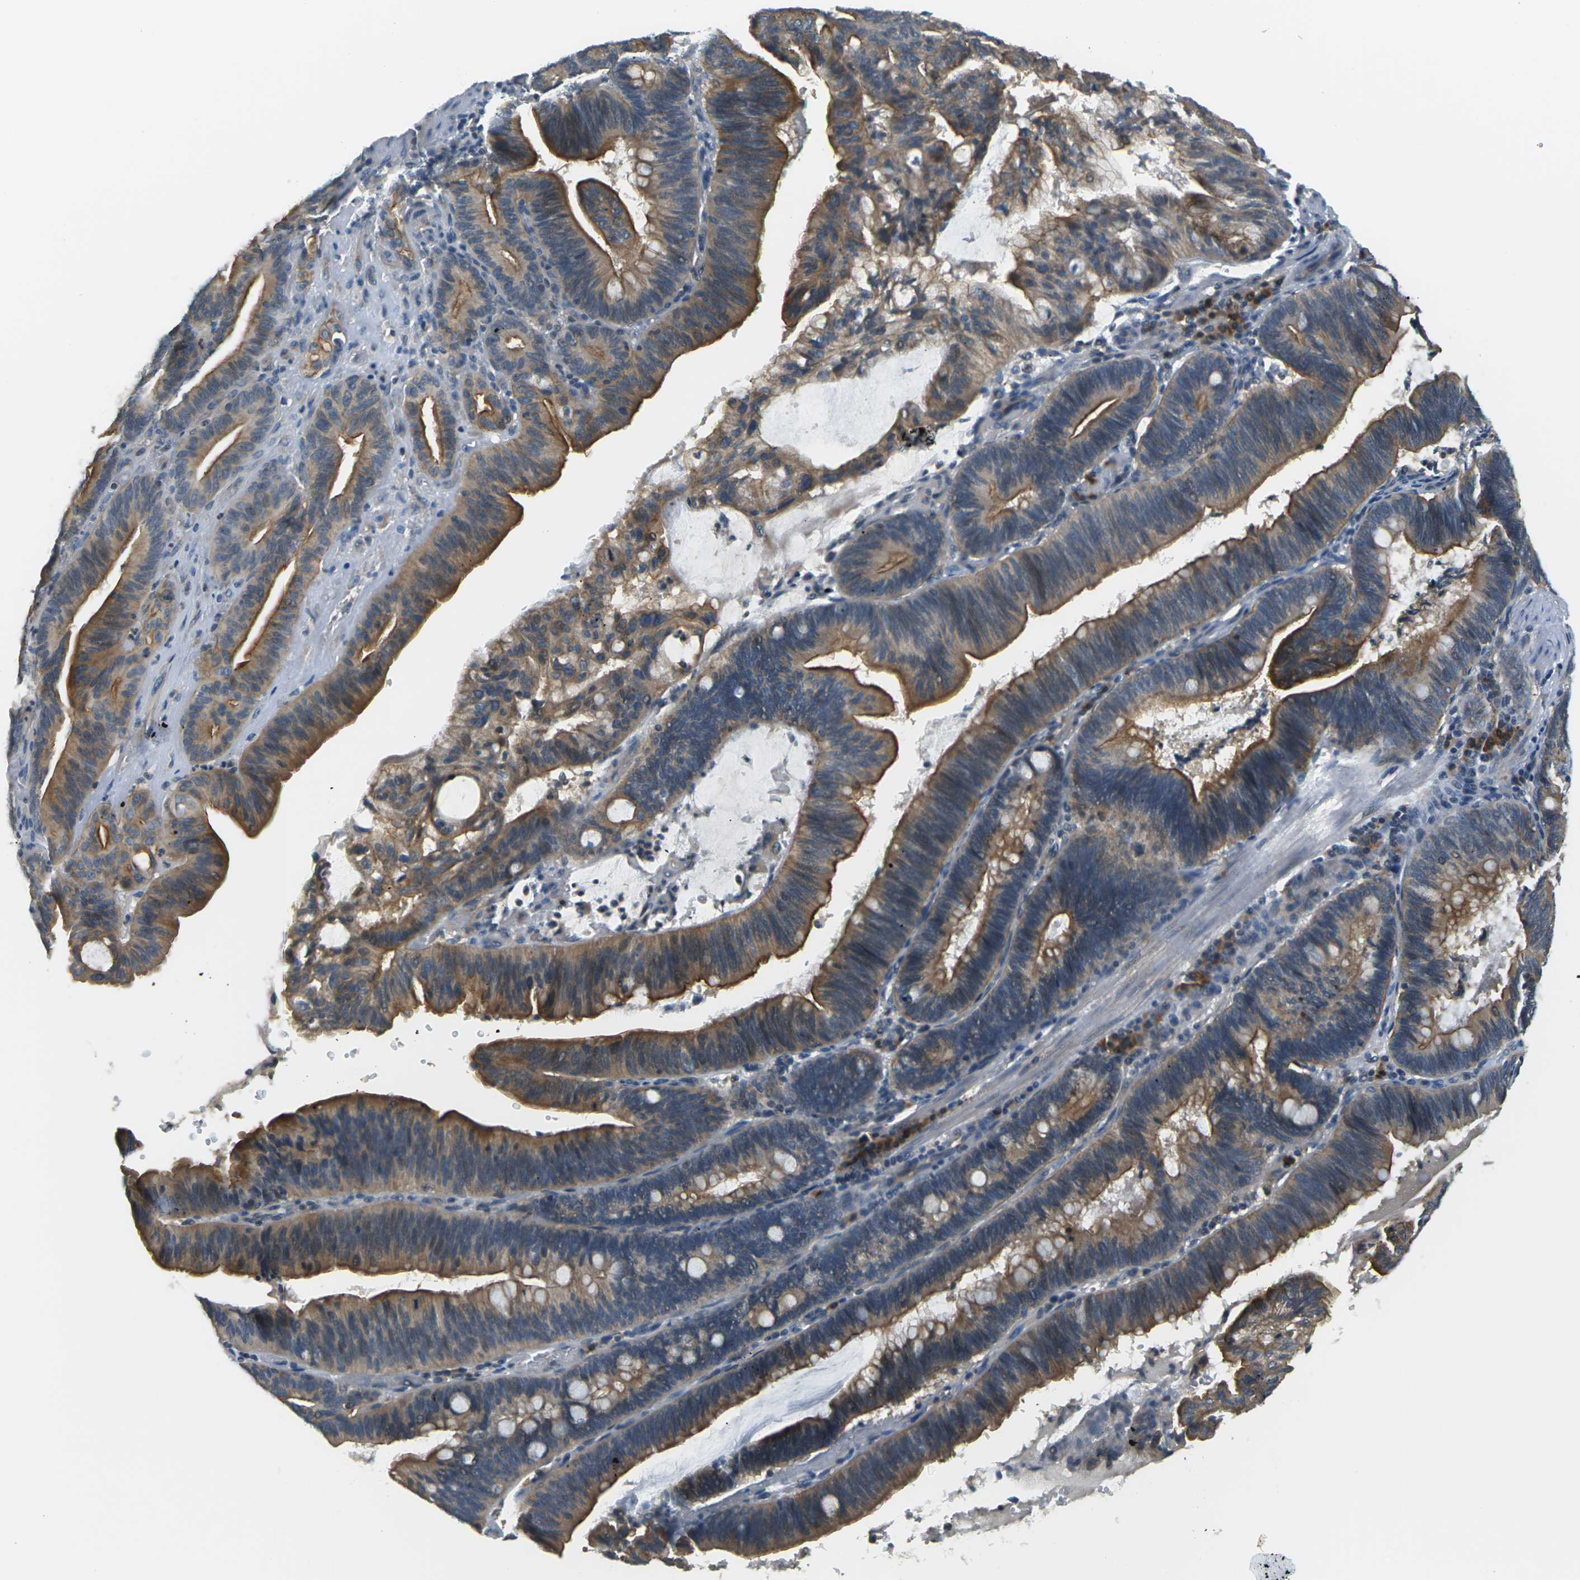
{"staining": {"intensity": "moderate", "quantity": ">75%", "location": "cytoplasmic/membranous"}, "tissue": "pancreatic cancer", "cell_type": "Tumor cells", "image_type": "cancer", "snomed": [{"axis": "morphology", "description": "Adenocarcinoma, NOS"}, {"axis": "topography", "description": "Pancreas"}], "caption": "Pancreatic adenocarcinoma tissue displays moderate cytoplasmic/membranous staining in approximately >75% of tumor cells, visualized by immunohistochemistry. (IHC, brightfield microscopy, high magnification).", "gene": "SLC13A3", "patient": {"sex": "male", "age": 82}}